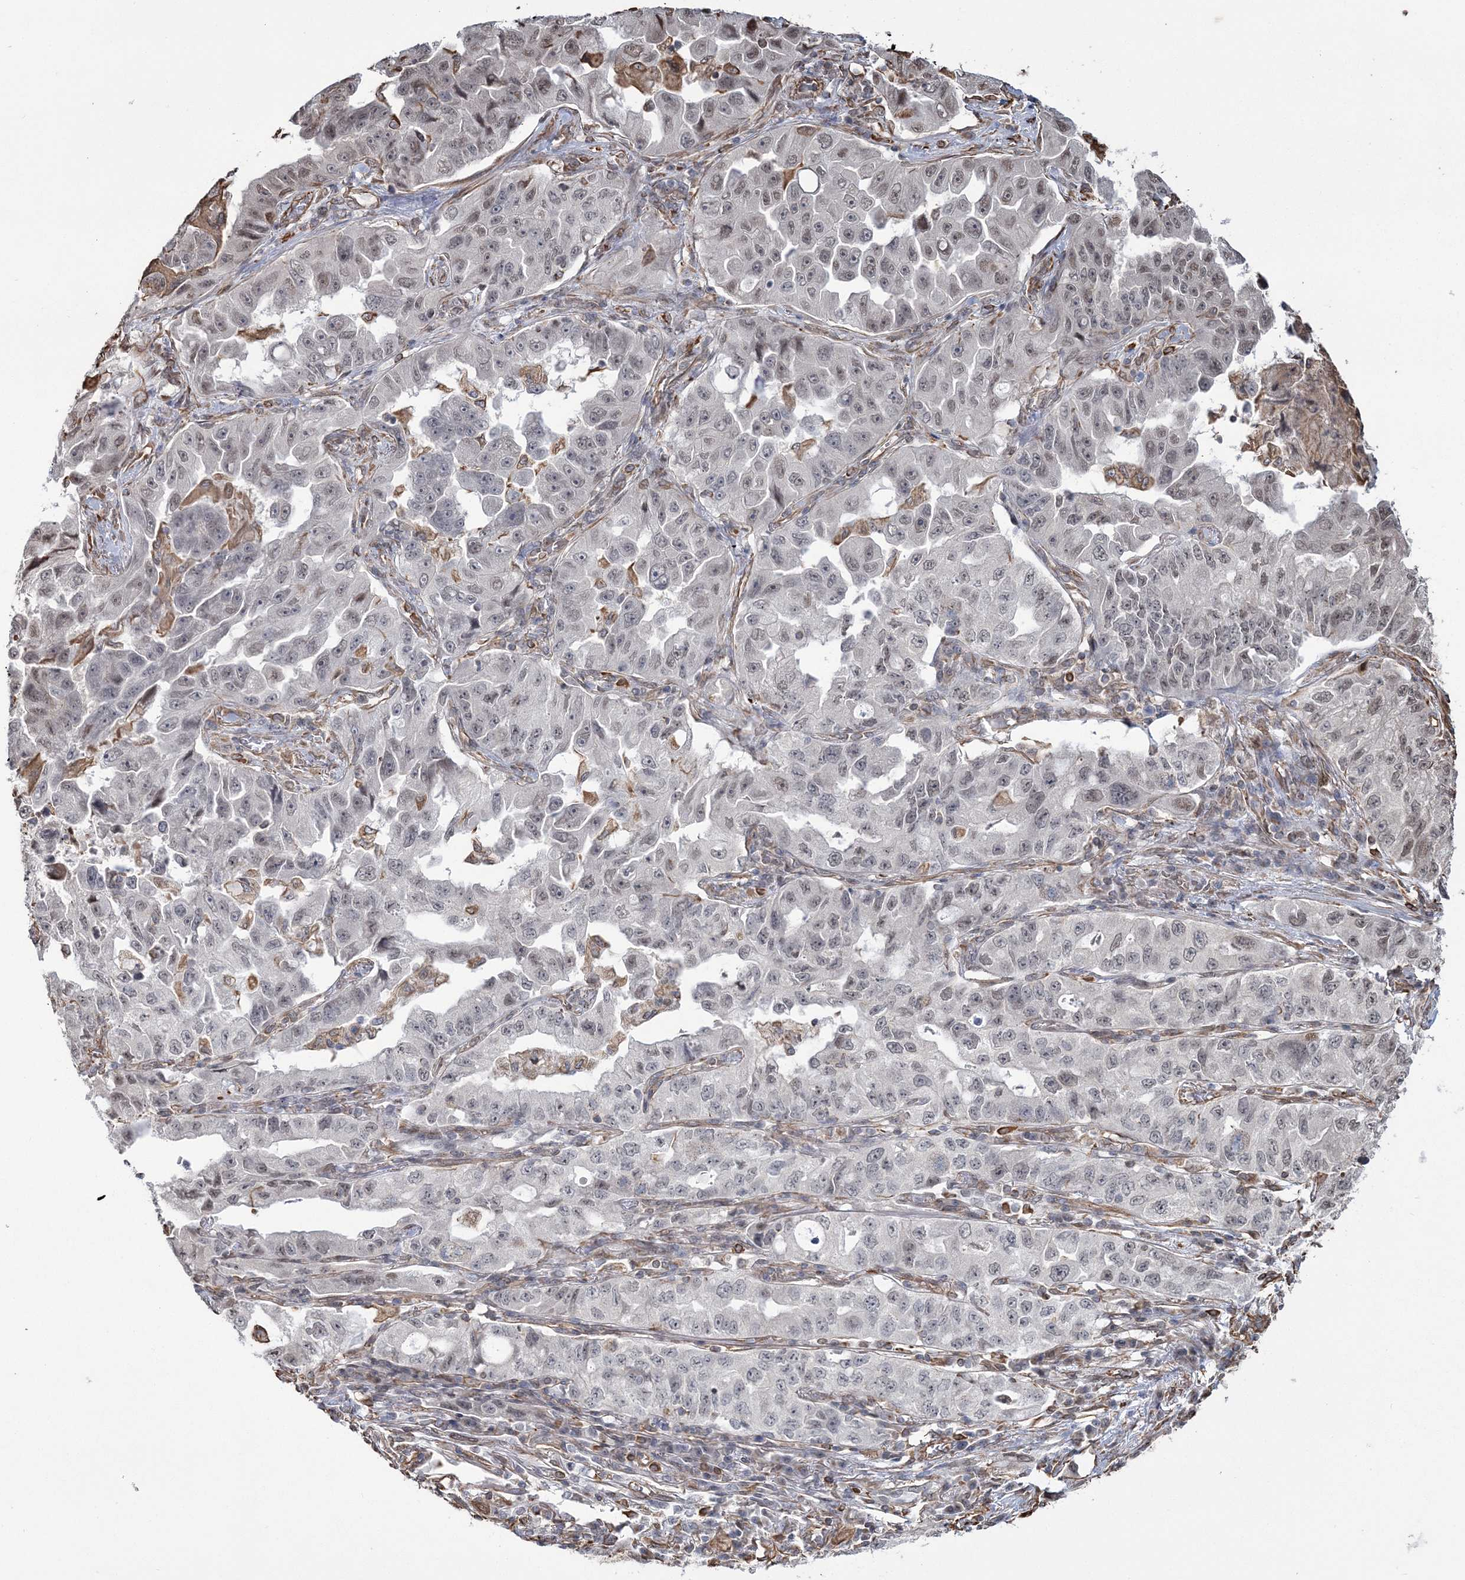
{"staining": {"intensity": "weak", "quantity": "25%-75%", "location": "nuclear"}, "tissue": "lung cancer", "cell_type": "Tumor cells", "image_type": "cancer", "snomed": [{"axis": "morphology", "description": "Adenocarcinoma, NOS"}, {"axis": "topography", "description": "Lung"}], "caption": "DAB (3,3'-diaminobenzidine) immunohistochemical staining of lung cancer (adenocarcinoma) shows weak nuclear protein positivity in approximately 25%-75% of tumor cells.", "gene": "ATP11B", "patient": {"sex": "female", "age": 51}}